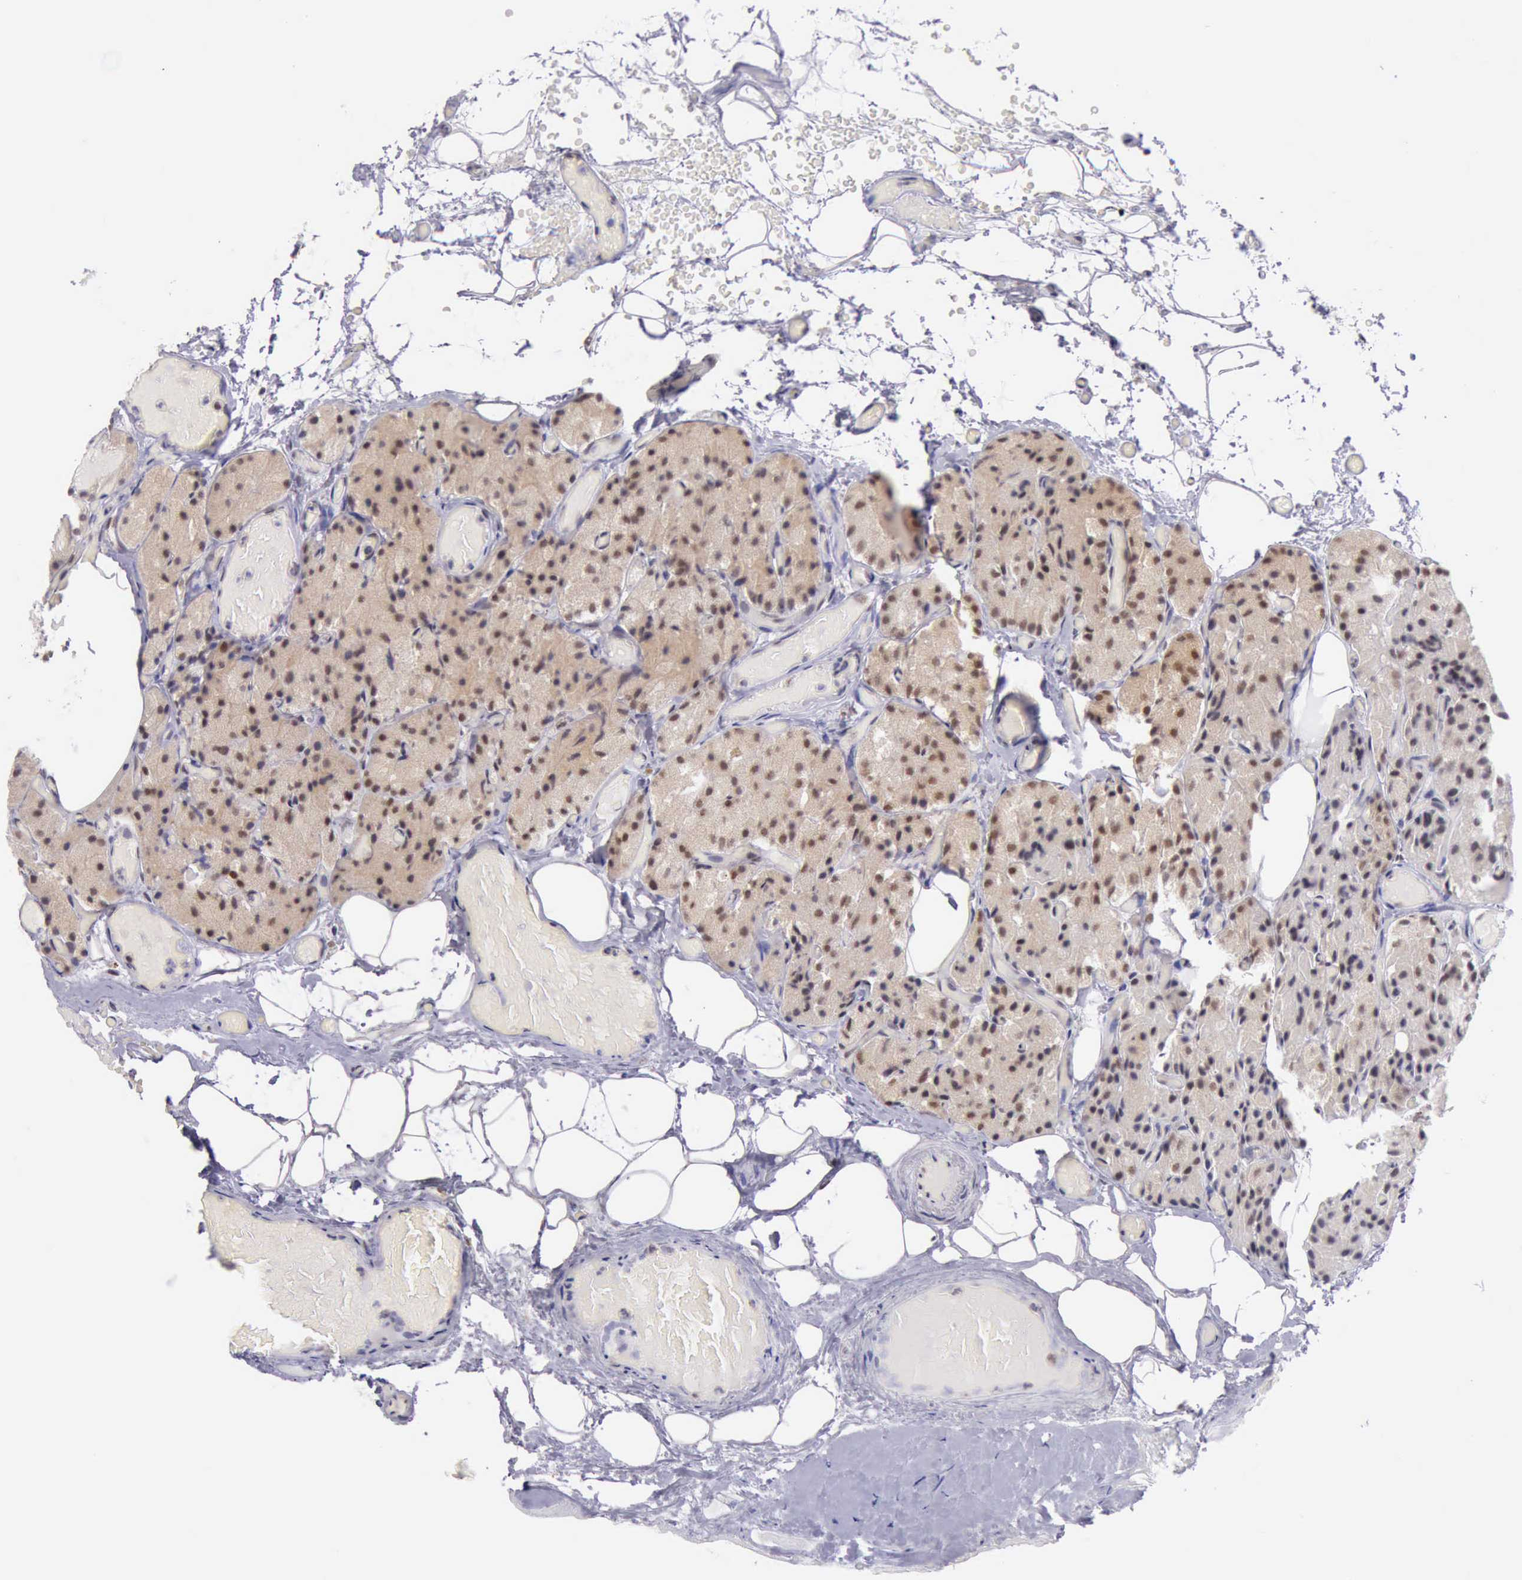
{"staining": {"intensity": "moderate", "quantity": ">75%", "location": "cytoplasmic/membranous"}, "tissue": "parathyroid gland", "cell_type": "Glandular cells", "image_type": "normal", "snomed": [{"axis": "morphology", "description": "Normal tissue, NOS"}, {"axis": "topography", "description": "Skeletal muscle"}, {"axis": "topography", "description": "Parathyroid gland"}], "caption": "Immunohistochemical staining of normal parathyroid gland demonstrates >75% levels of moderate cytoplasmic/membranous protein positivity in approximately >75% of glandular cells. The protein is stained brown, and the nuclei are stained in blue (DAB (3,3'-diaminobenzidine) IHC with brightfield microscopy, high magnification).", "gene": "ERCC4", "patient": {"sex": "female", "age": 37}}